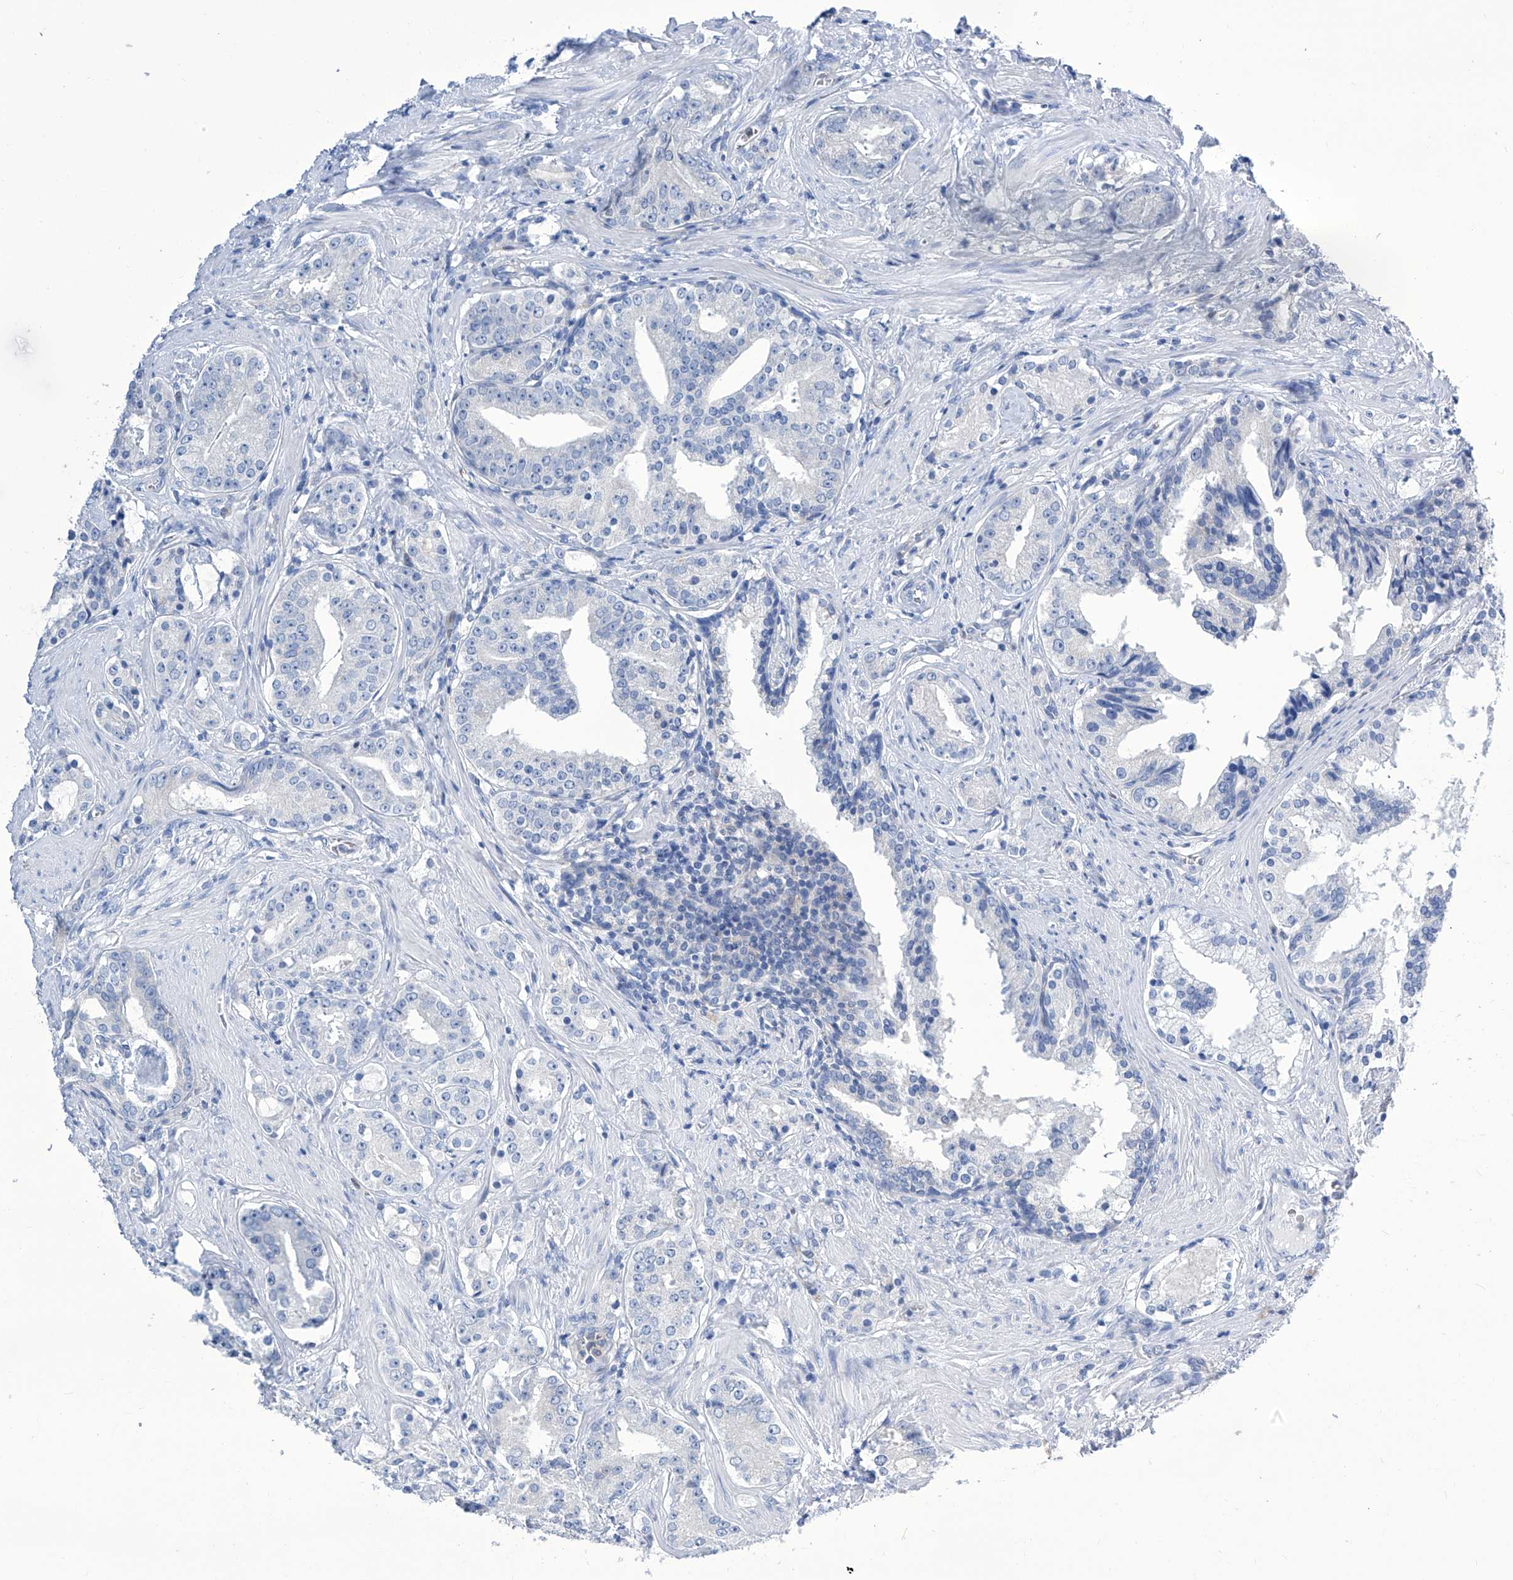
{"staining": {"intensity": "negative", "quantity": "none", "location": "none"}, "tissue": "prostate cancer", "cell_type": "Tumor cells", "image_type": "cancer", "snomed": [{"axis": "morphology", "description": "Adenocarcinoma, High grade"}, {"axis": "topography", "description": "Prostate"}], "caption": "DAB (3,3'-diaminobenzidine) immunohistochemical staining of prostate cancer (adenocarcinoma (high-grade)) reveals no significant staining in tumor cells.", "gene": "IMPA2", "patient": {"sex": "male", "age": 58}}